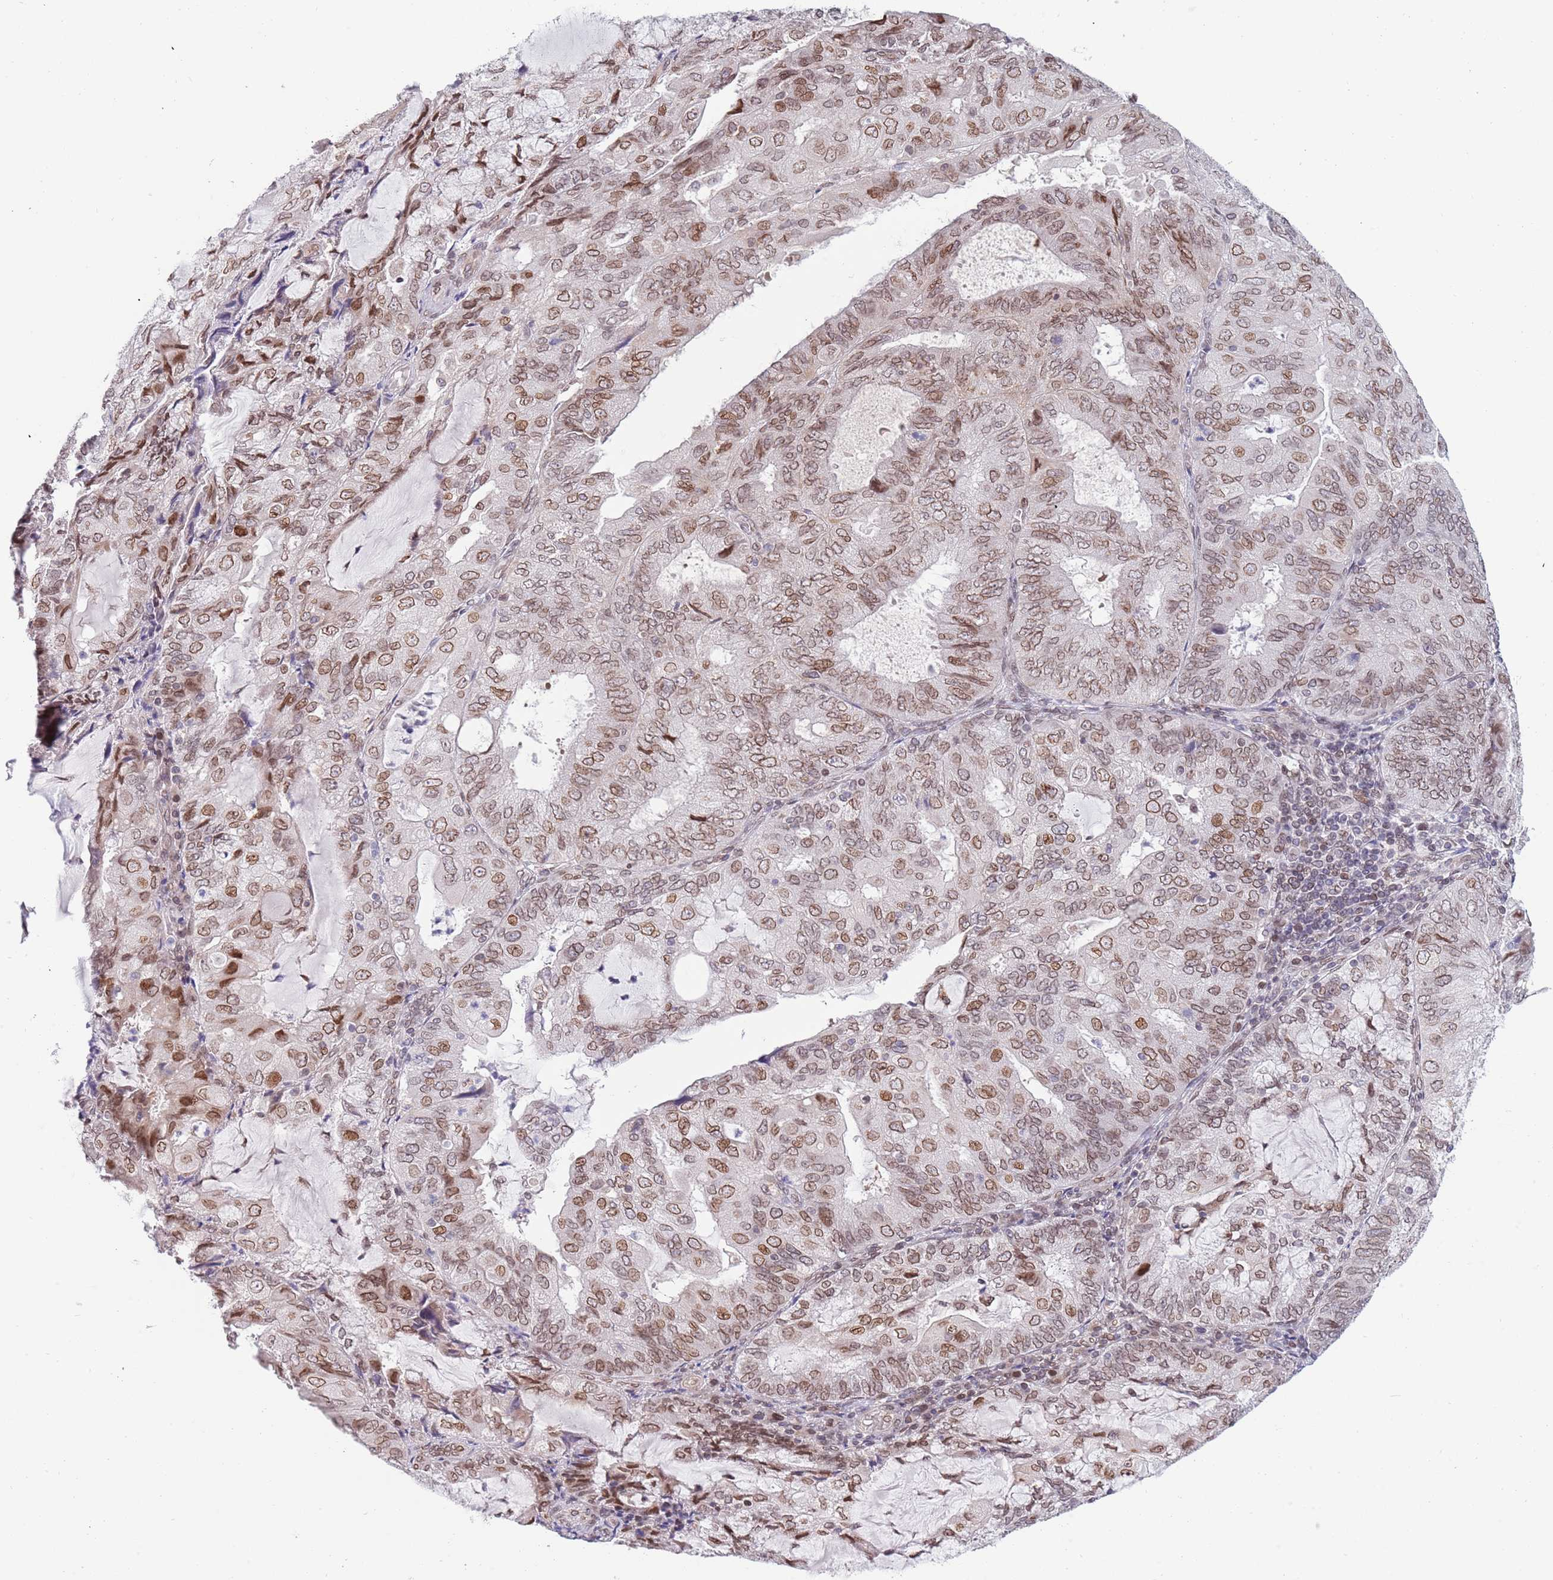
{"staining": {"intensity": "moderate", "quantity": ">75%", "location": "cytoplasmic/membranous,nuclear"}, "tissue": "endometrial cancer", "cell_type": "Tumor cells", "image_type": "cancer", "snomed": [{"axis": "morphology", "description": "Adenocarcinoma, NOS"}, {"axis": "topography", "description": "Endometrium"}], "caption": "Protein expression analysis of endometrial cancer demonstrates moderate cytoplasmic/membranous and nuclear positivity in approximately >75% of tumor cells.", "gene": "KLHDC2", "patient": {"sex": "female", "age": 81}}